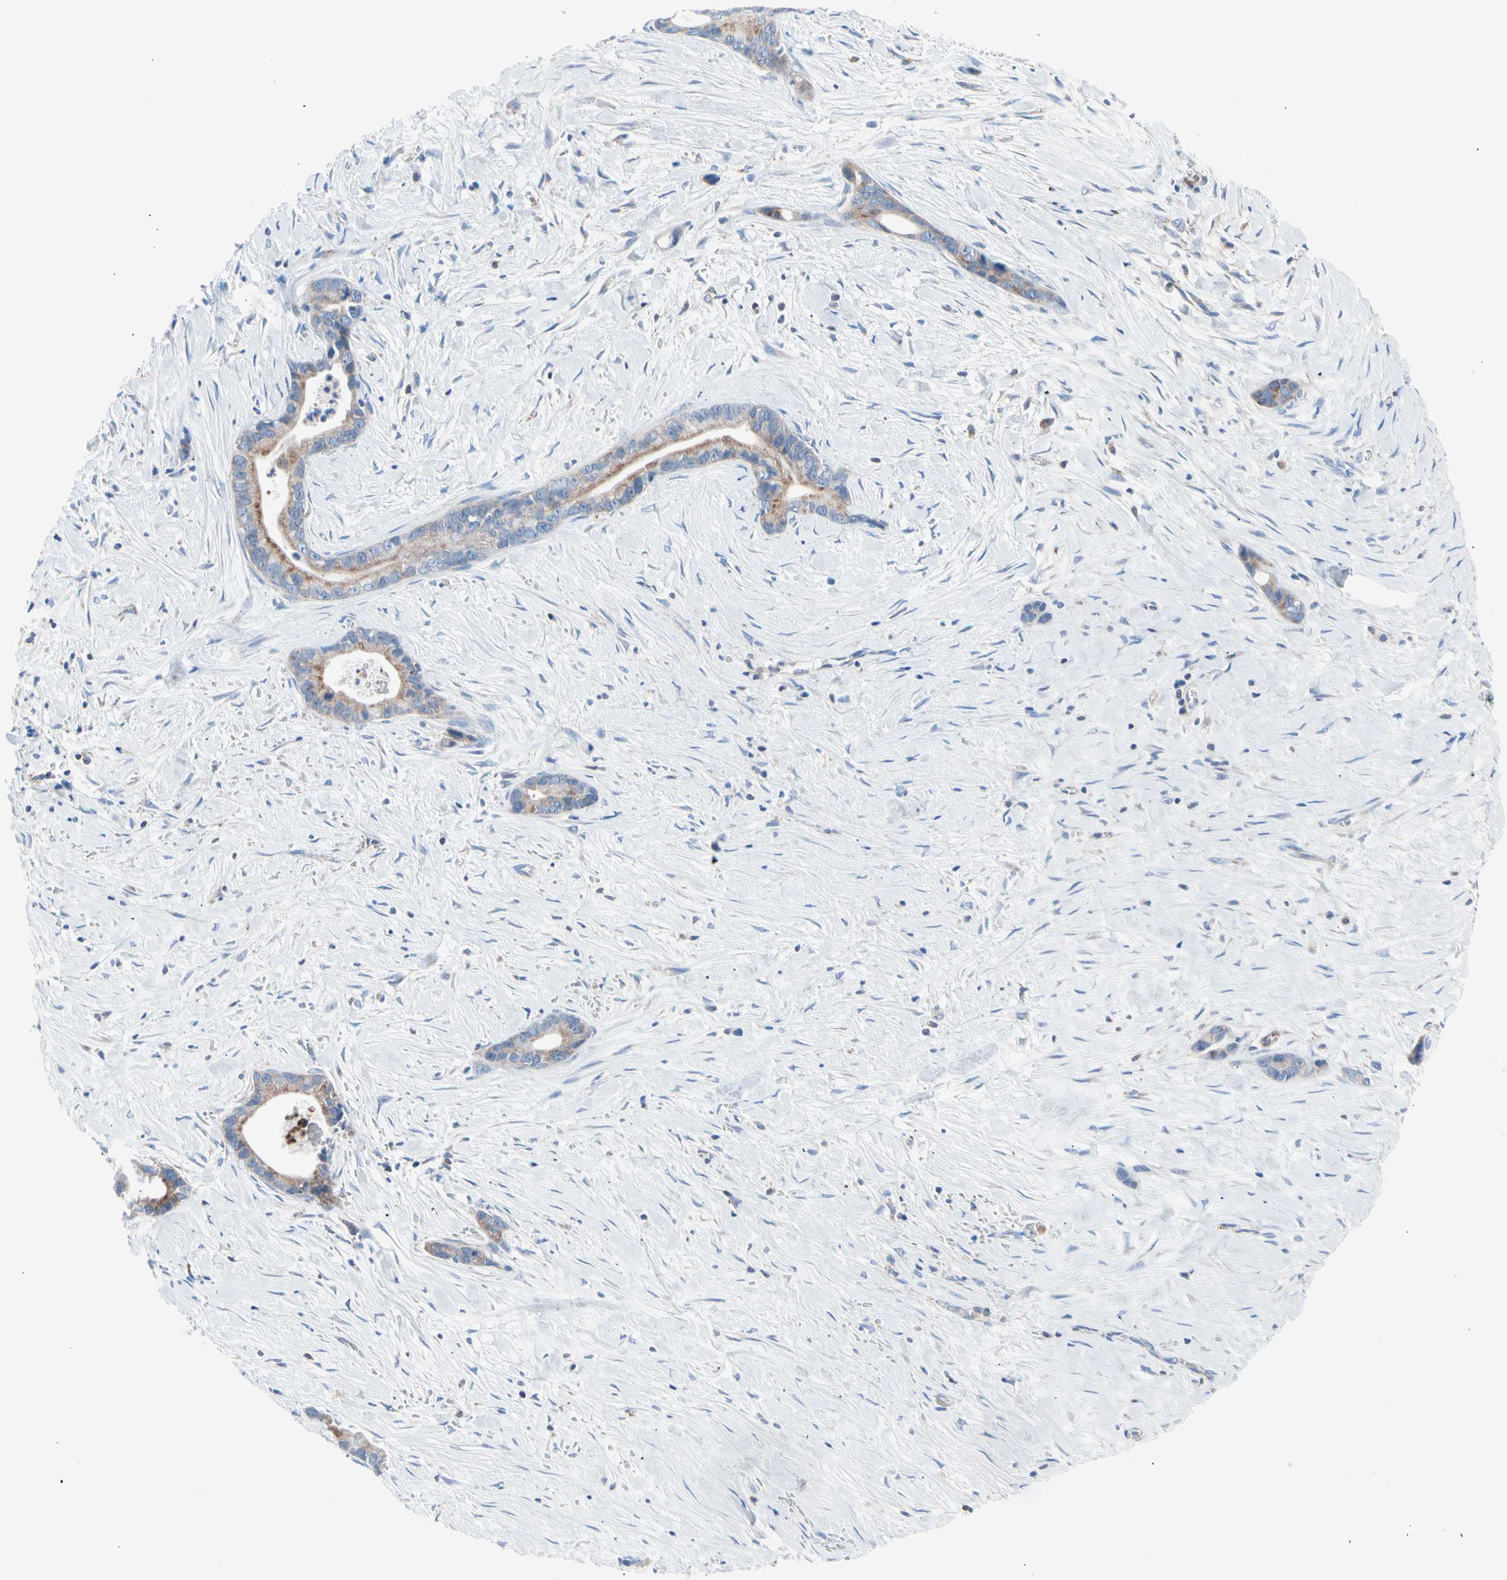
{"staining": {"intensity": "moderate", "quantity": ">75%", "location": "cytoplasmic/membranous"}, "tissue": "liver cancer", "cell_type": "Tumor cells", "image_type": "cancer", "snomed": [{"axis": "morphology", "description": "Cholangiocarcinoma"}, {"axis": "topography", "description": "Liver"}], "caption": "IHC photomicrograph of cholangiocarcinoma (liver) stained for a protein (brown), which displays medium levels of moderate cytoplasmic/membranous expression in approximately >75% of tumor cells.", "gene": "HK1", "patient": {"sex": "female", "age": 55}}